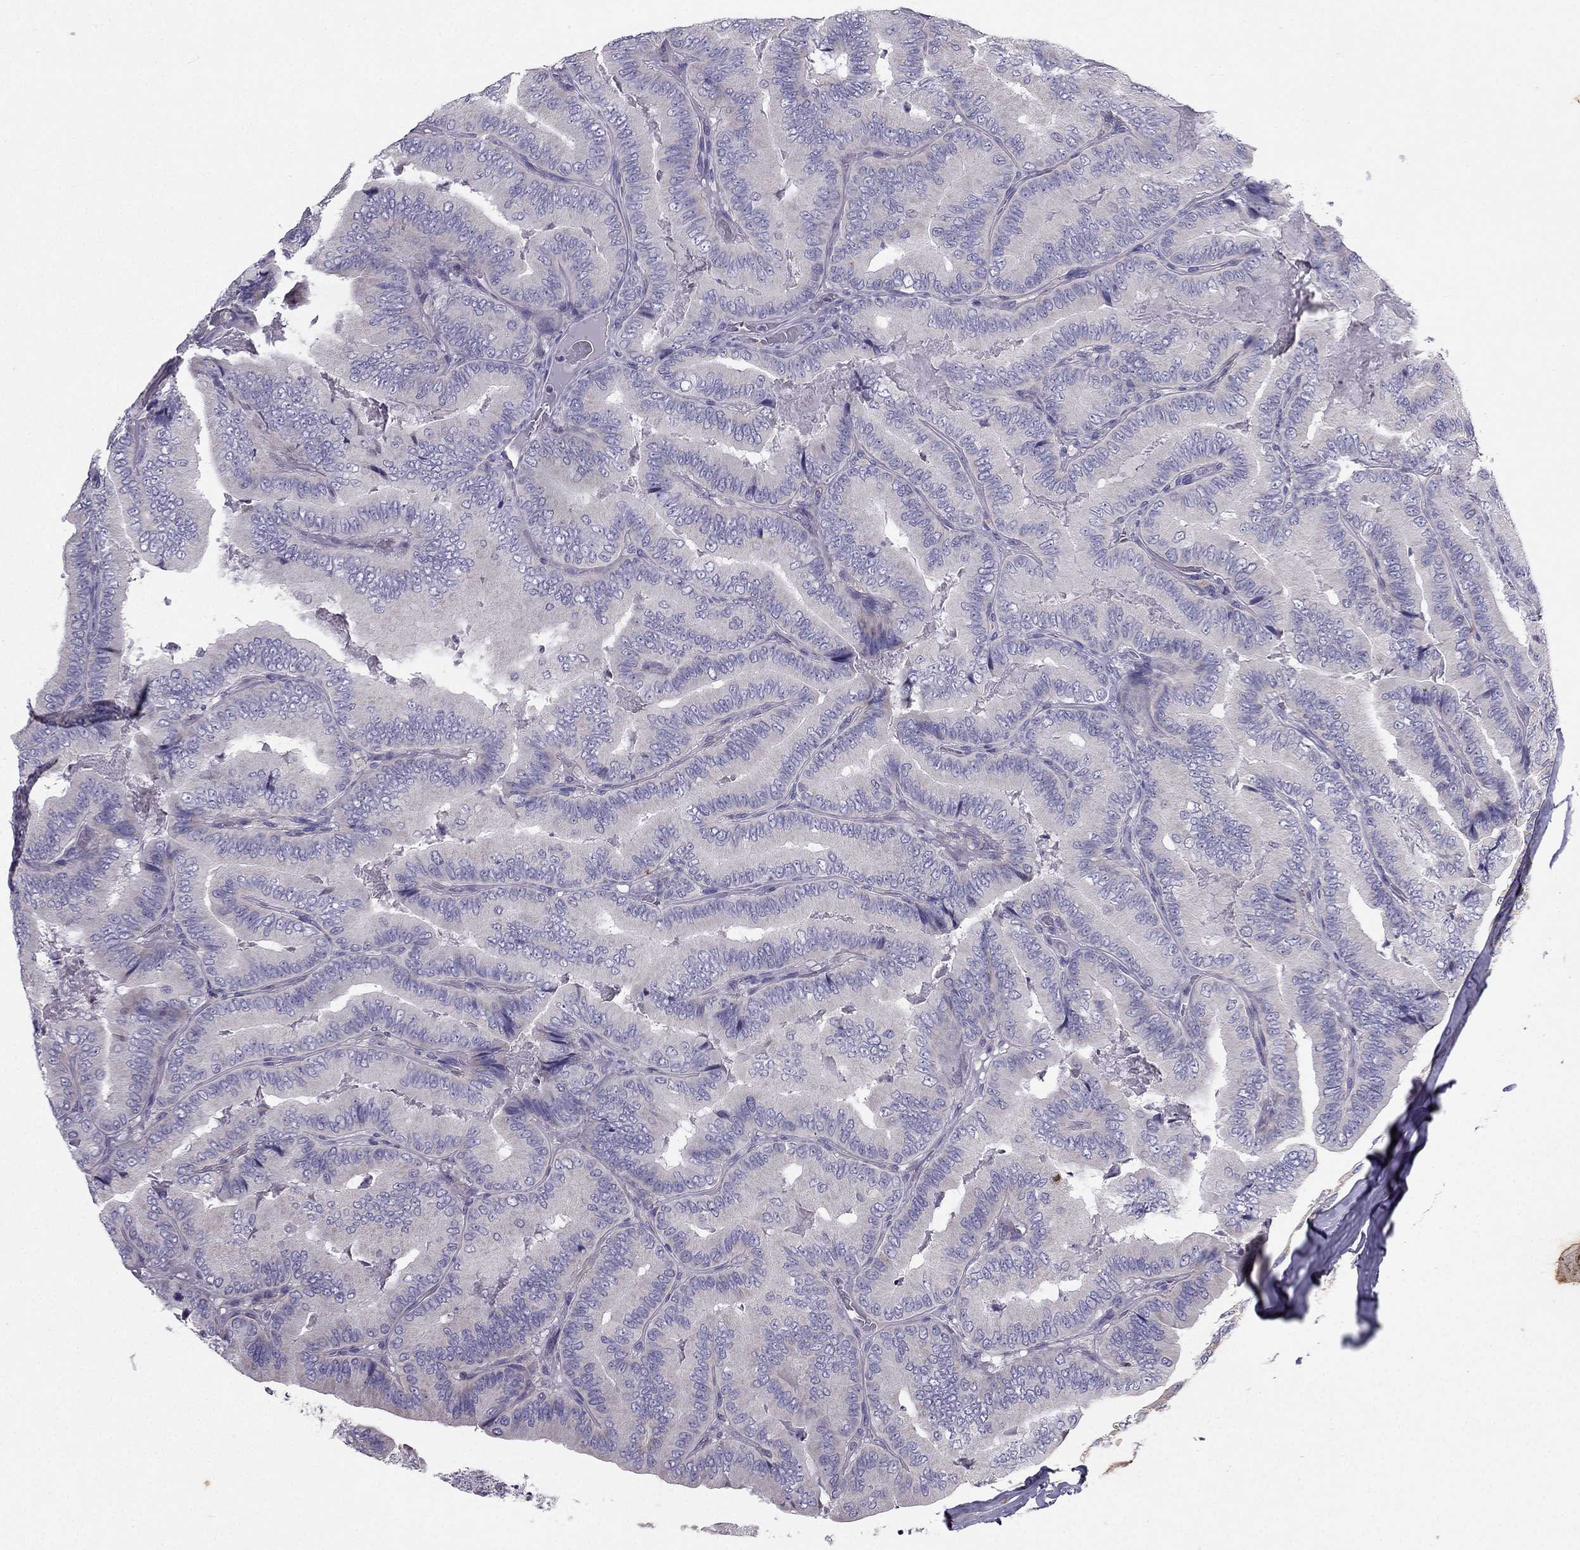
{"staining": {"intensity": "negative", "quantity": "none", "location": "none"}, "tissue": "thyroid cancer", "cell_type": "Tumor cells", "image_type": "cancer", "snomed": [{"axis": "morphology", "description": "Papillary adenocarcinoma, NOS"}, {"axis": "topography", "description": "Thyroid gland"}], "caption": "DAB immunohistochemical staining of papillary adenocarcinoma (thyroid) exhibits no significant expression in tumor cells.", "gene": "SYT5", "patient": {"sex": "male", "age": 61}}